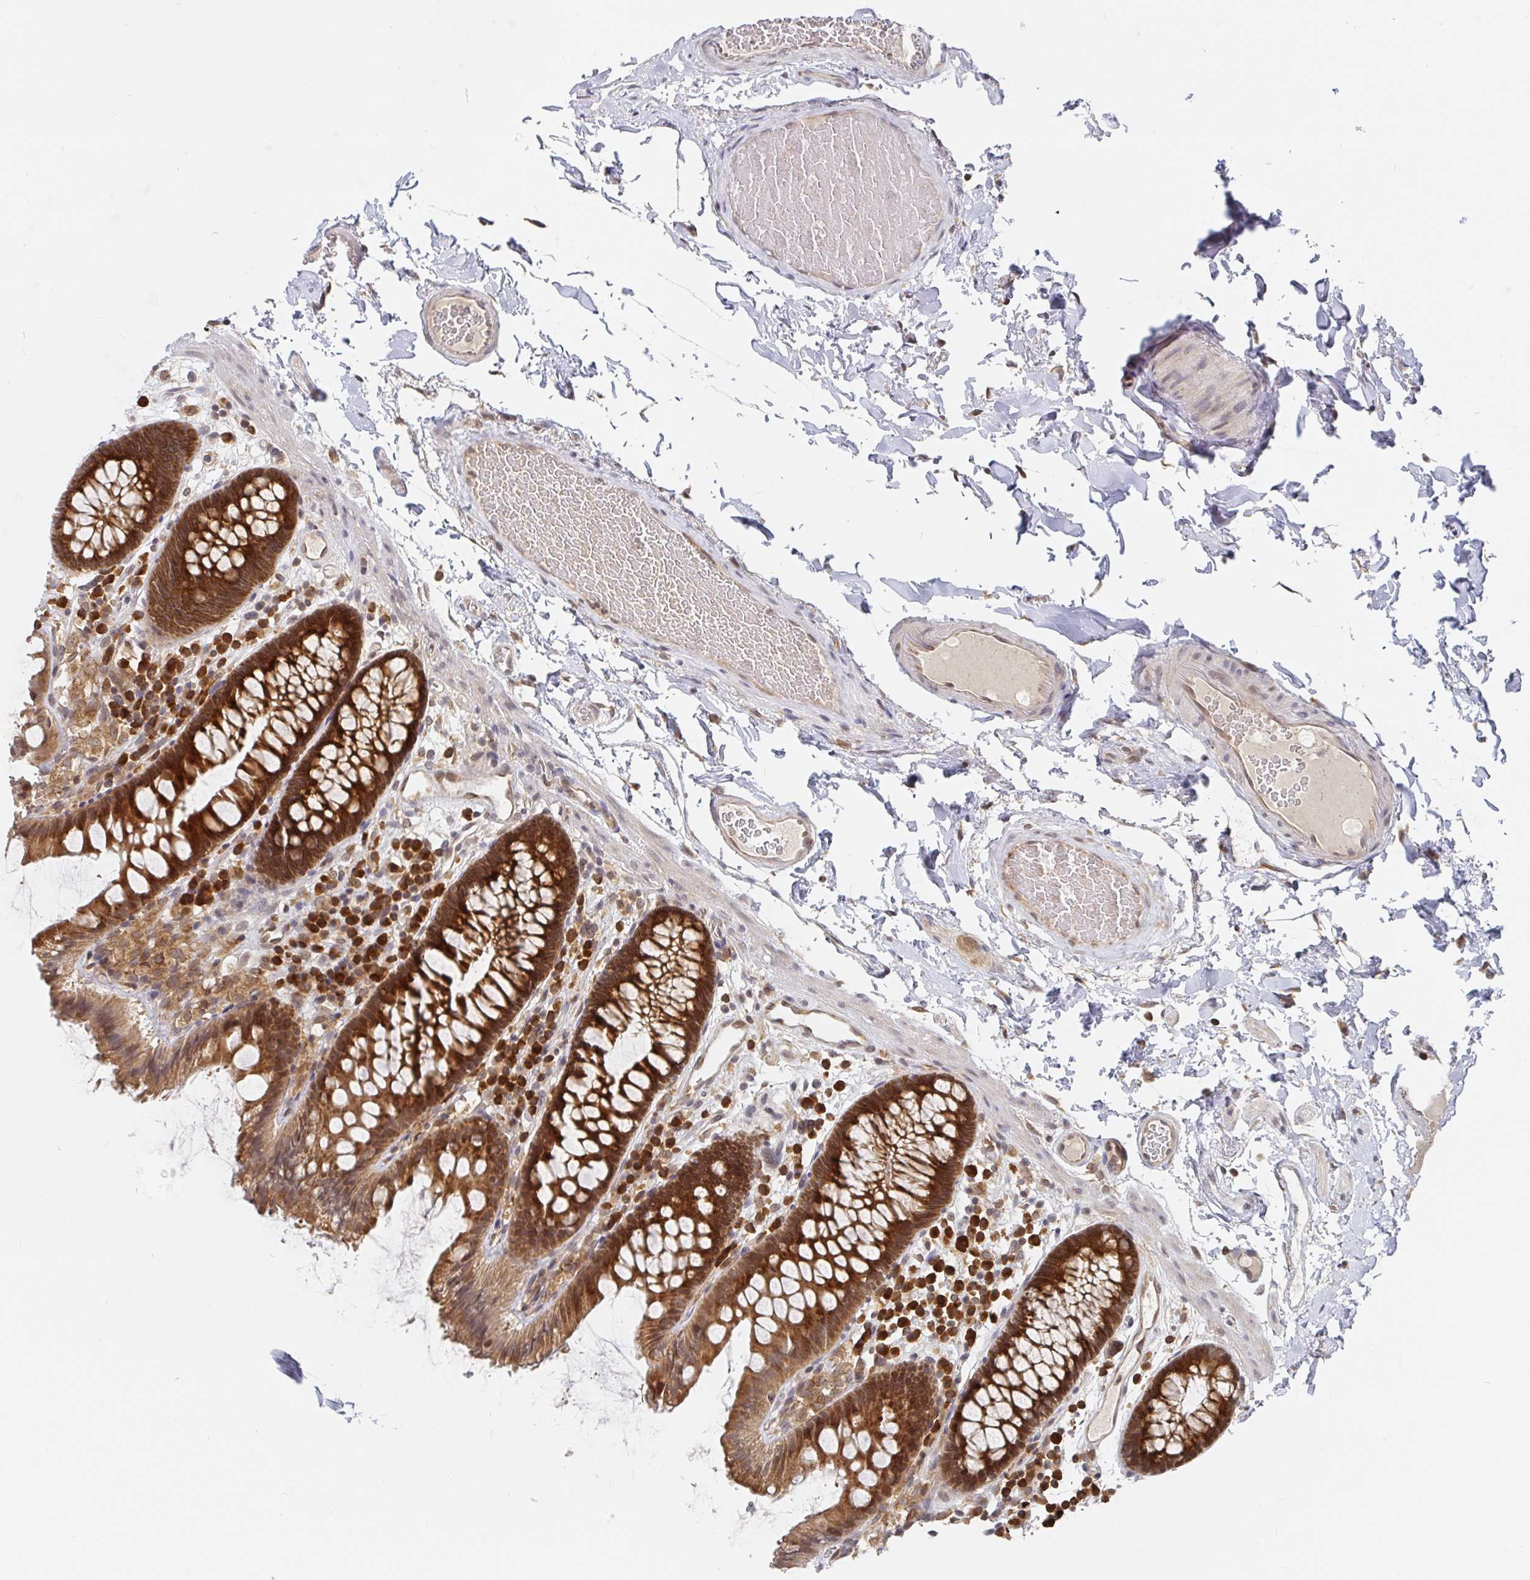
{"staining": {"intensity": "weak", "quantity": ">75%", "location": "cytoplasmic/membranous"}, "tissue": "colon", "cell_type": "Endothelial cells", "image_type": "normal", "snomed": [{"axis": "morphology", "description": "Normal tissue, NOS"}, {"axis": "topography", "description": "Colon"}], "caption": "Immunohistochemical staining of benign human colon demonstrates low levels of weak cytoplasmic/membranous positivity in about >75% of endothelial cells. (Brightfield microscopy of DAB IHC at high magnification).", "gene": "ALG1L2", "patient": {"sex": "male", "age": 84}}